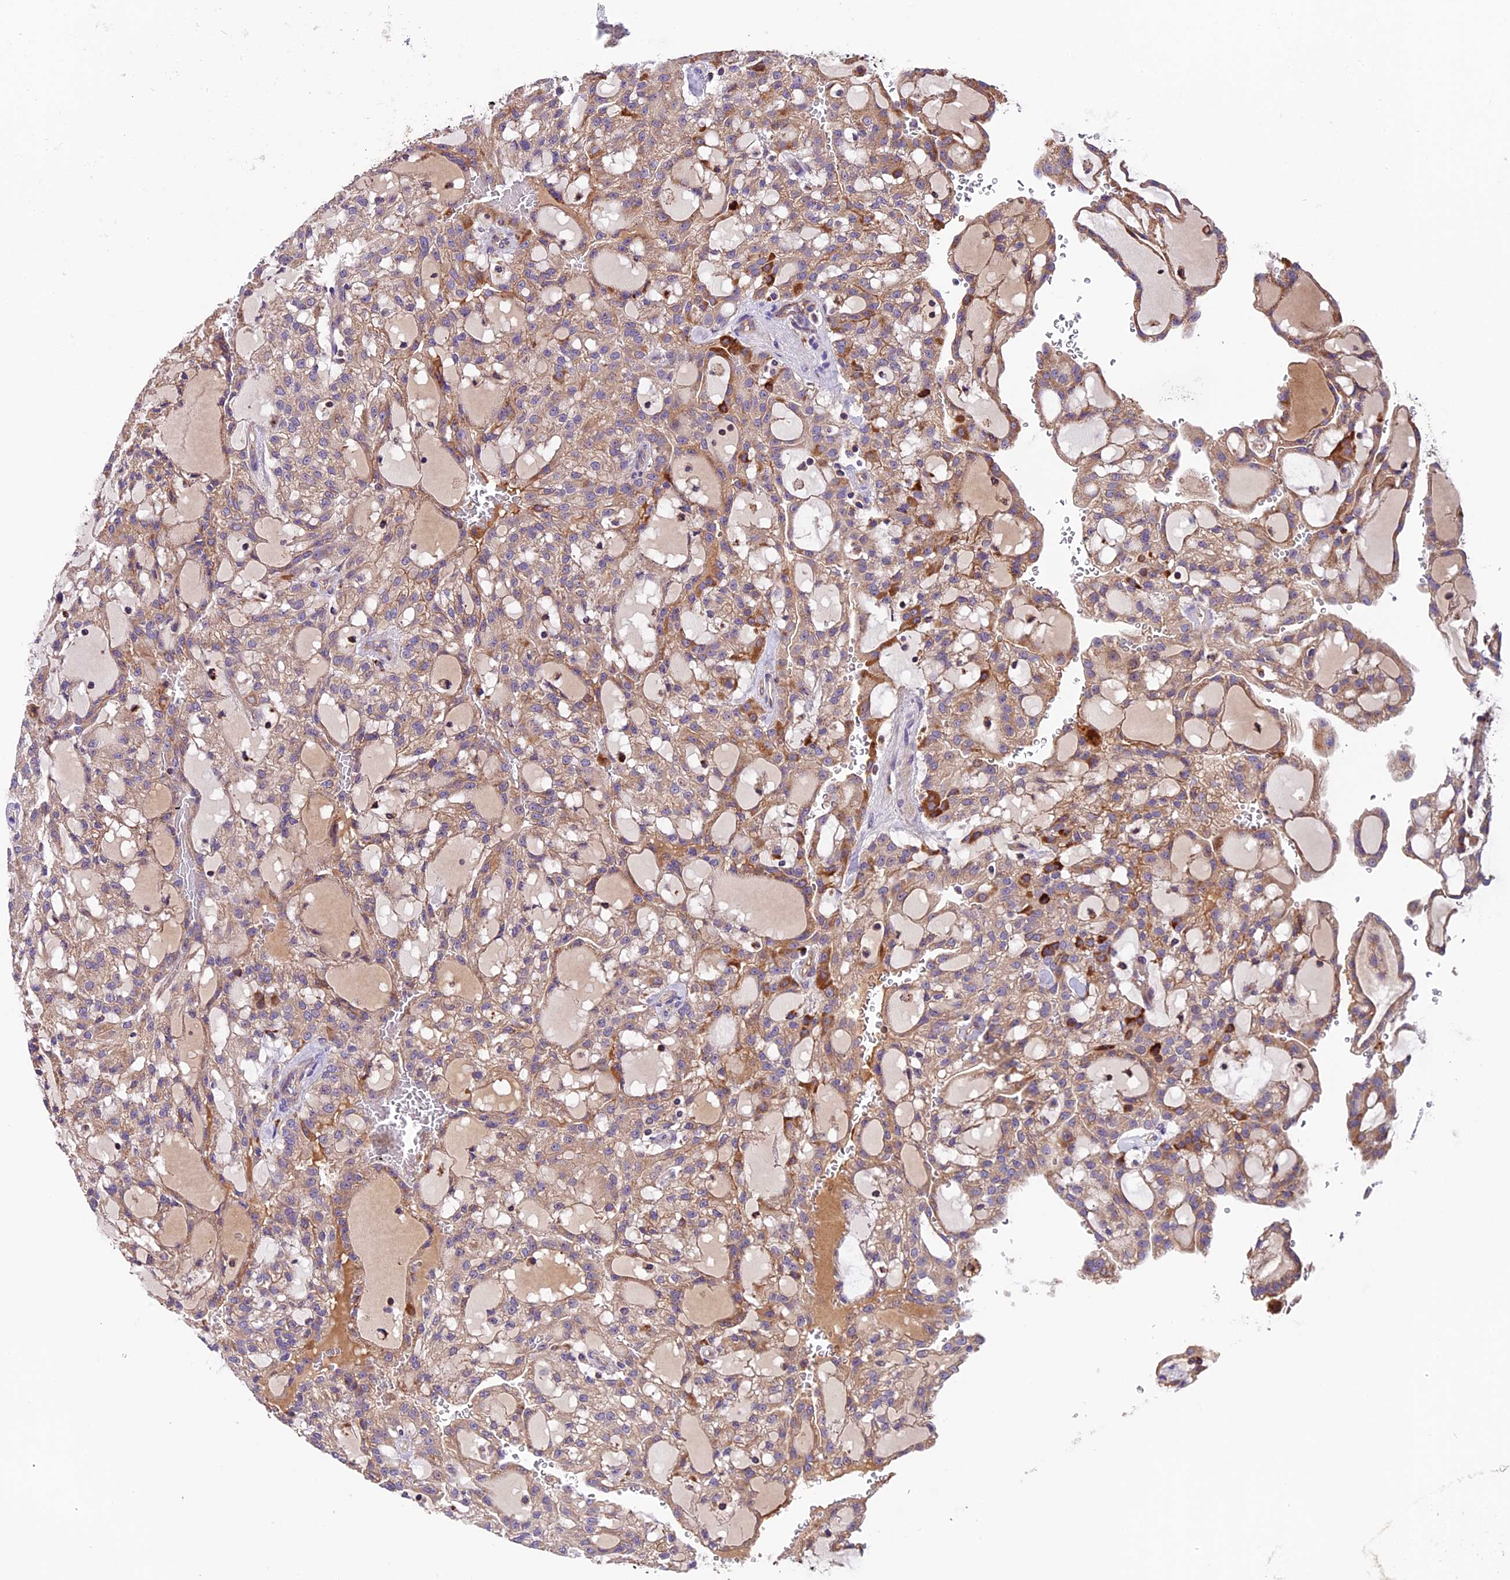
{"staining": {"intensity": "moderate", "quantity": ">75%", "location": "cytoplasmic/membranous"}, "tissue": "renal cancer", "cell_type": "Tumor cells", "image_type": "cancer", "snomed": [{"axis": "morphology", "description": "Adenocarcinoma, NOS"}, {"axis": "topography", "description": "Kidney"}], "caption": "Brown immunohistochemical staining in human renal cancer shows moderate cytoplasmic/membranous positivity in approximately >75% of tumor cells.", "gene": "METTL22", "patient": {"sex": "male", "age": 63}}